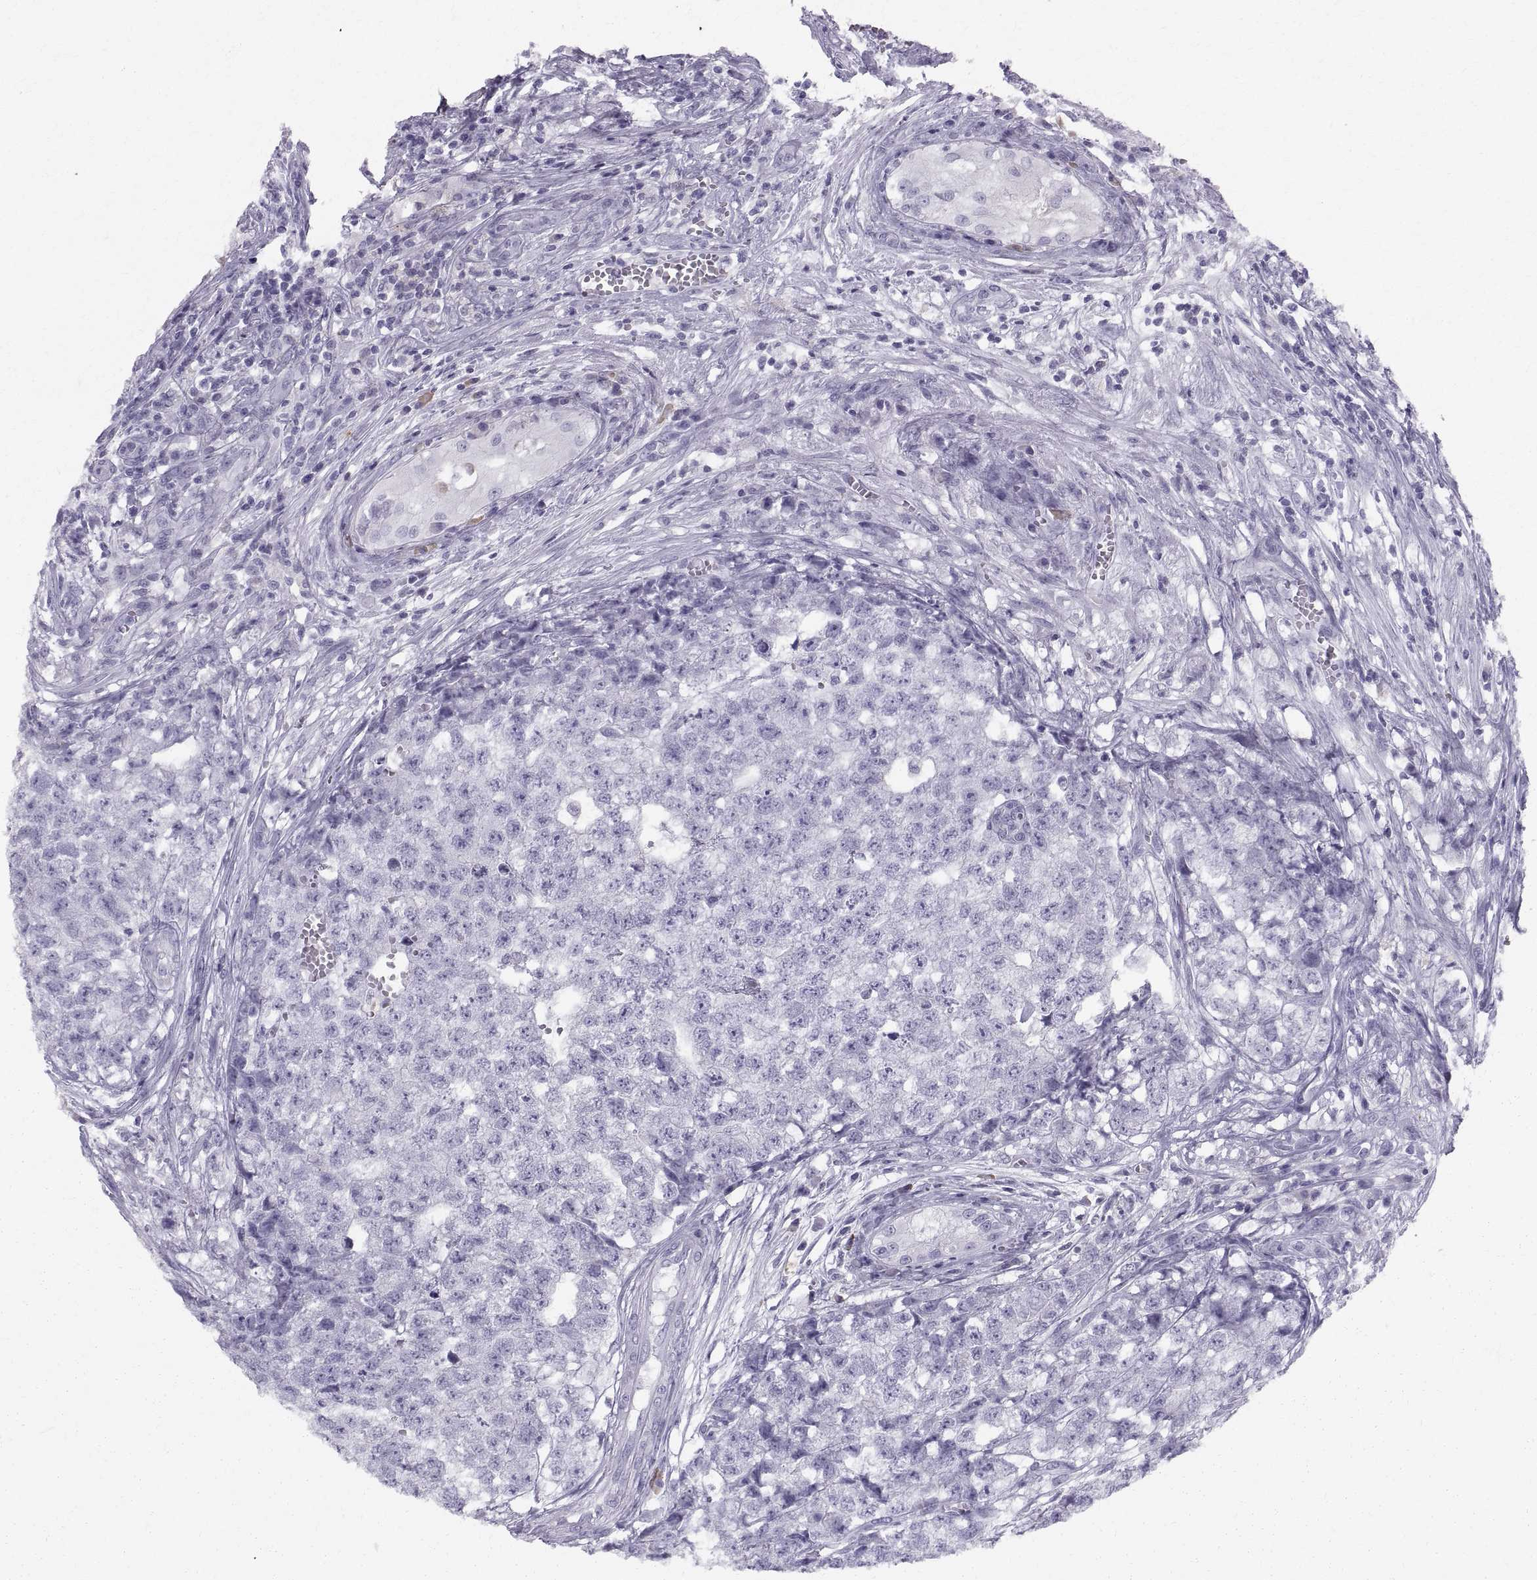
{"staining": {"intensity": "negative", "quantity": "none", "location": "none"}, "tissue": "testis cancer", "cell_type": "Tumor cells", "image_type": "cancer", "snomed": [{"axis": "morphology", "description": "Seminoma, NOS"}, {"axis": "morphology", "description": "Carcinoma, Embryonal, NOS"}, {"axis": "topography", "description": "Testis"}], "caption": "Histopathology image shows no protein expression in tumor cells of testis cancer (seminoma) tissue.", "gene": "SLC22A6", "patient": {"sex": "male", "age": 22}}